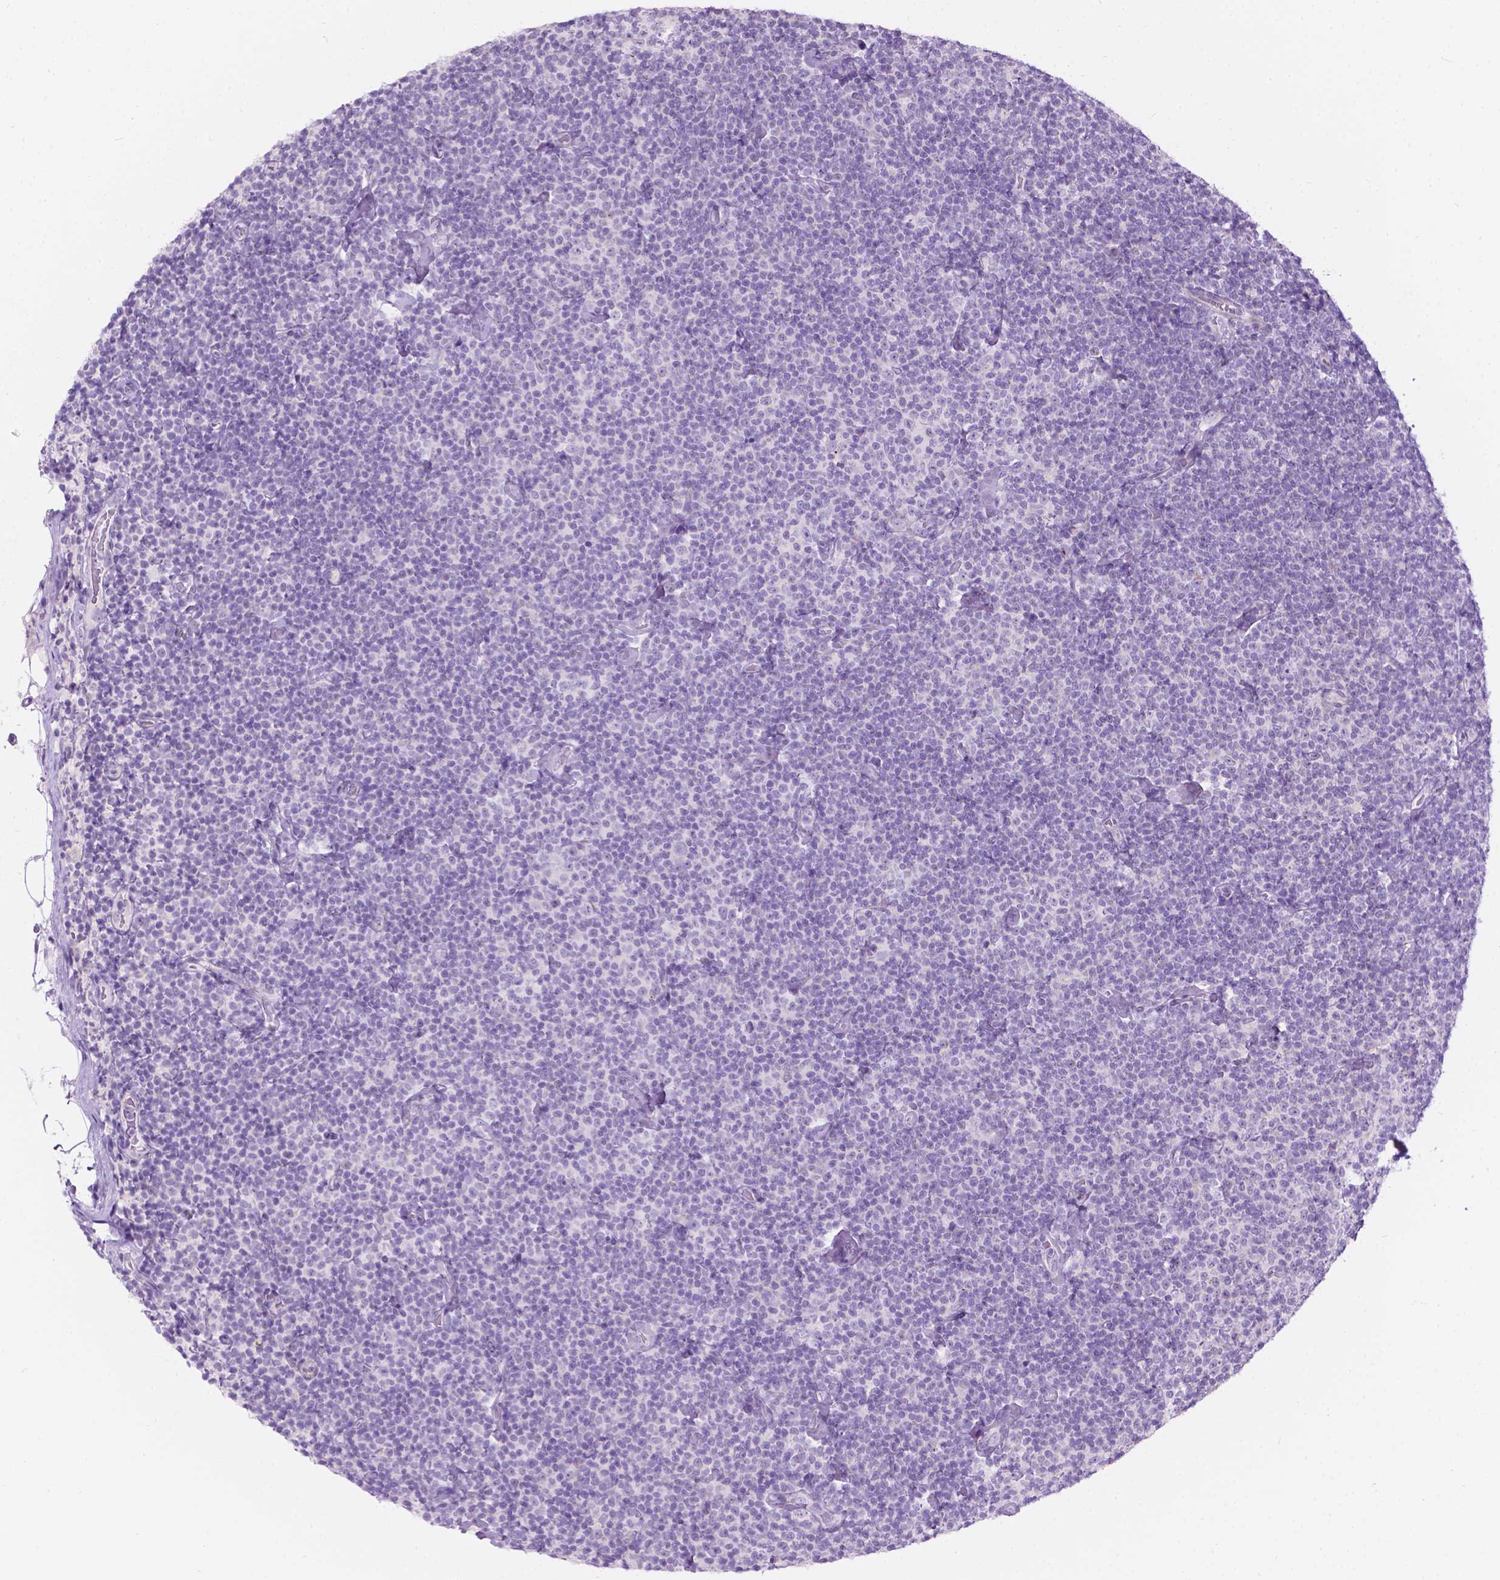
{"staining": {"intensity": "negative", "quantity": "none", "location": "none"}, "tissue": "lymphoma", "cell_type": "Tumor cells", "image_type": "cancer", "snomed": [{"axis": "morphology", "description": "Malignant lymphoma, non-Hodgkin's type, Low grade"}, {"axis": "topography", "description": "Lymph node"}], "caption": "This is an IHC micrograph of human low-grade malignant lymphoma, non-Hodgkin's type. There is no expression in tumor cells.", "gene": "NOS1AP", "patient": {"sex": "male", "age": 81}}